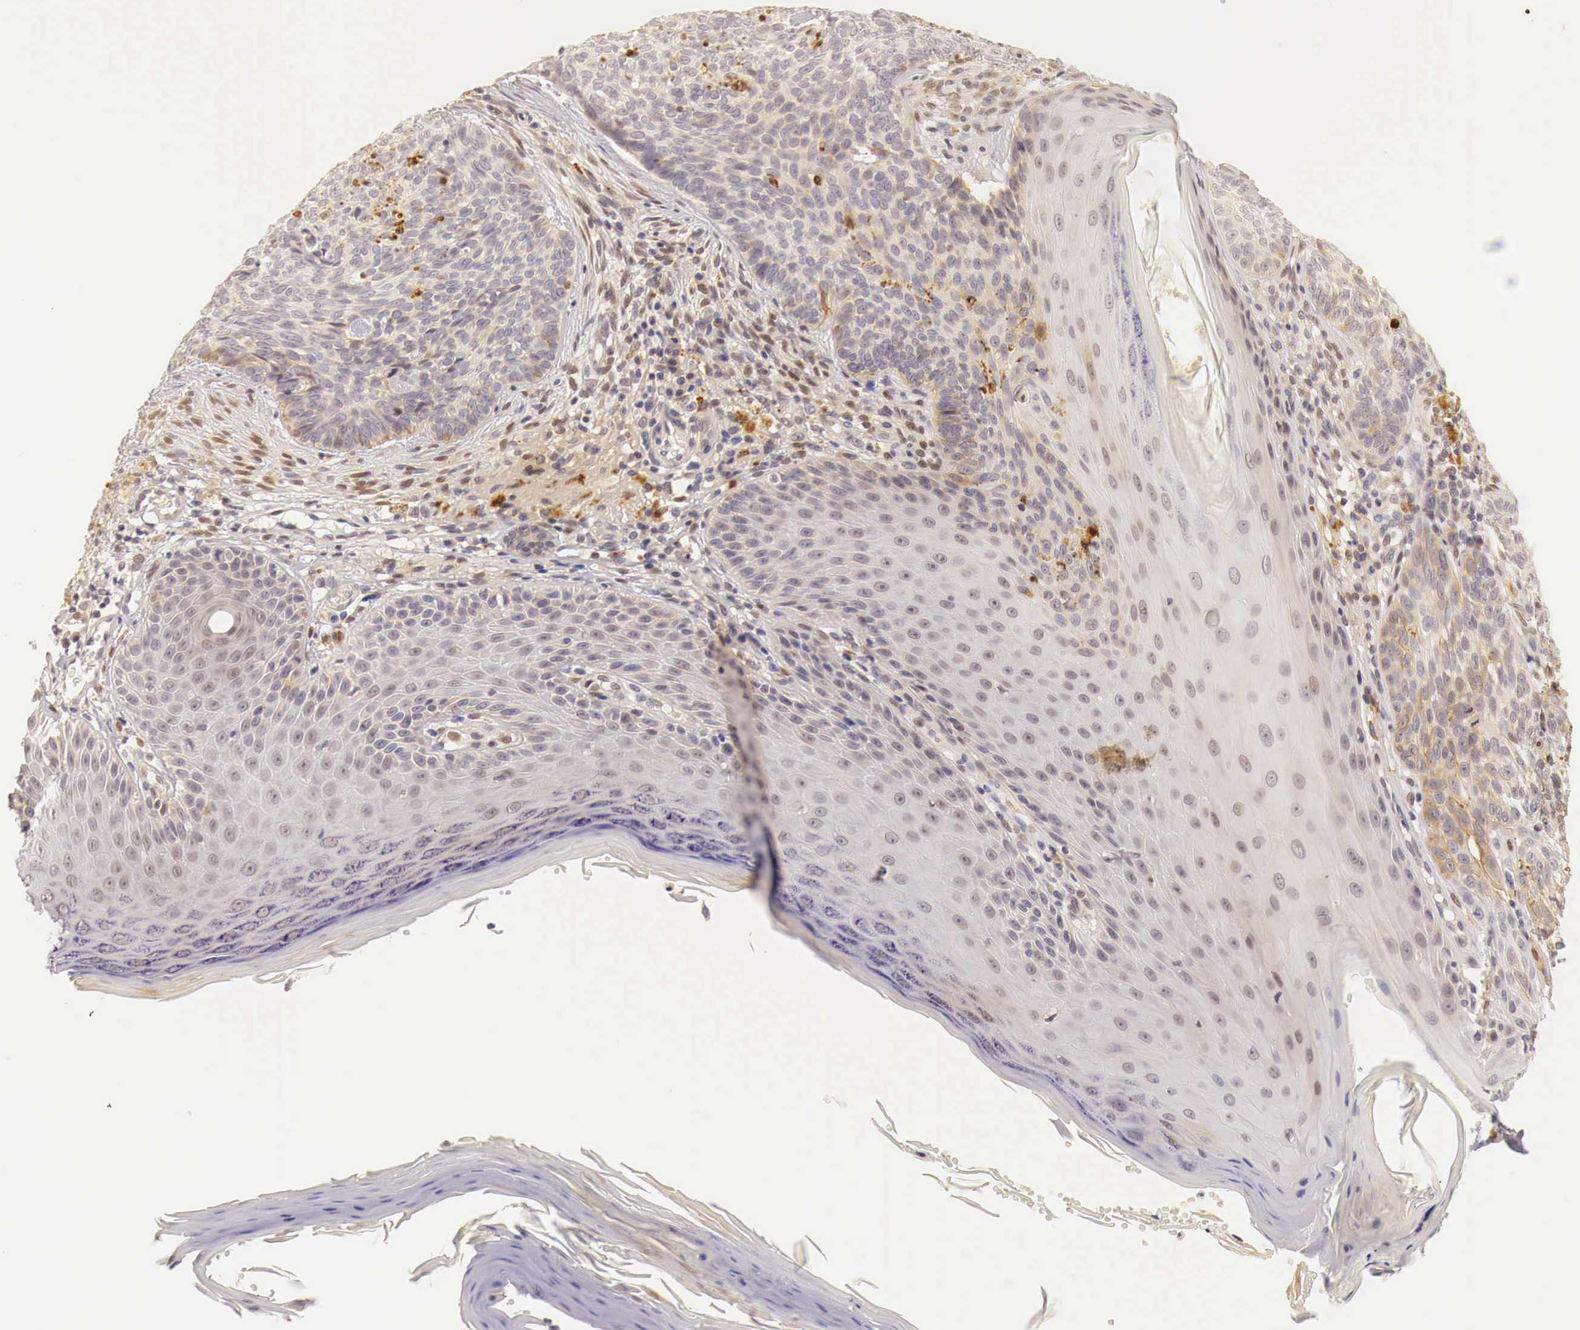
{"staining": {"intensity": "weak", "quantity": "<25%", "location": "cytoplasmic/membranous"}, "tissue": "skin cancer", "cell_type": "Tumor cells", "image_type": "cancer", "snomed": [{"axis": "morphology", "description": "Normal tissue, NOS"}, {"axis": "morphology", "description": "Basal cell carcinoma"}, {"axis": "topography", "description": "Skin"}], "caption": "A photomicrograph of basal cell carcinoma (skin) stained for a protein reveals no brown staining in tumor cells. The staining was performed using DAB (3,3'-diaminobenzidine) to visualize the protein expression in brown, while the nuclei were stained in blue with hematoxylin (Magnification: 20x).", "gene": "CASP3", "patient": {"sex": "male", "age": 74}}